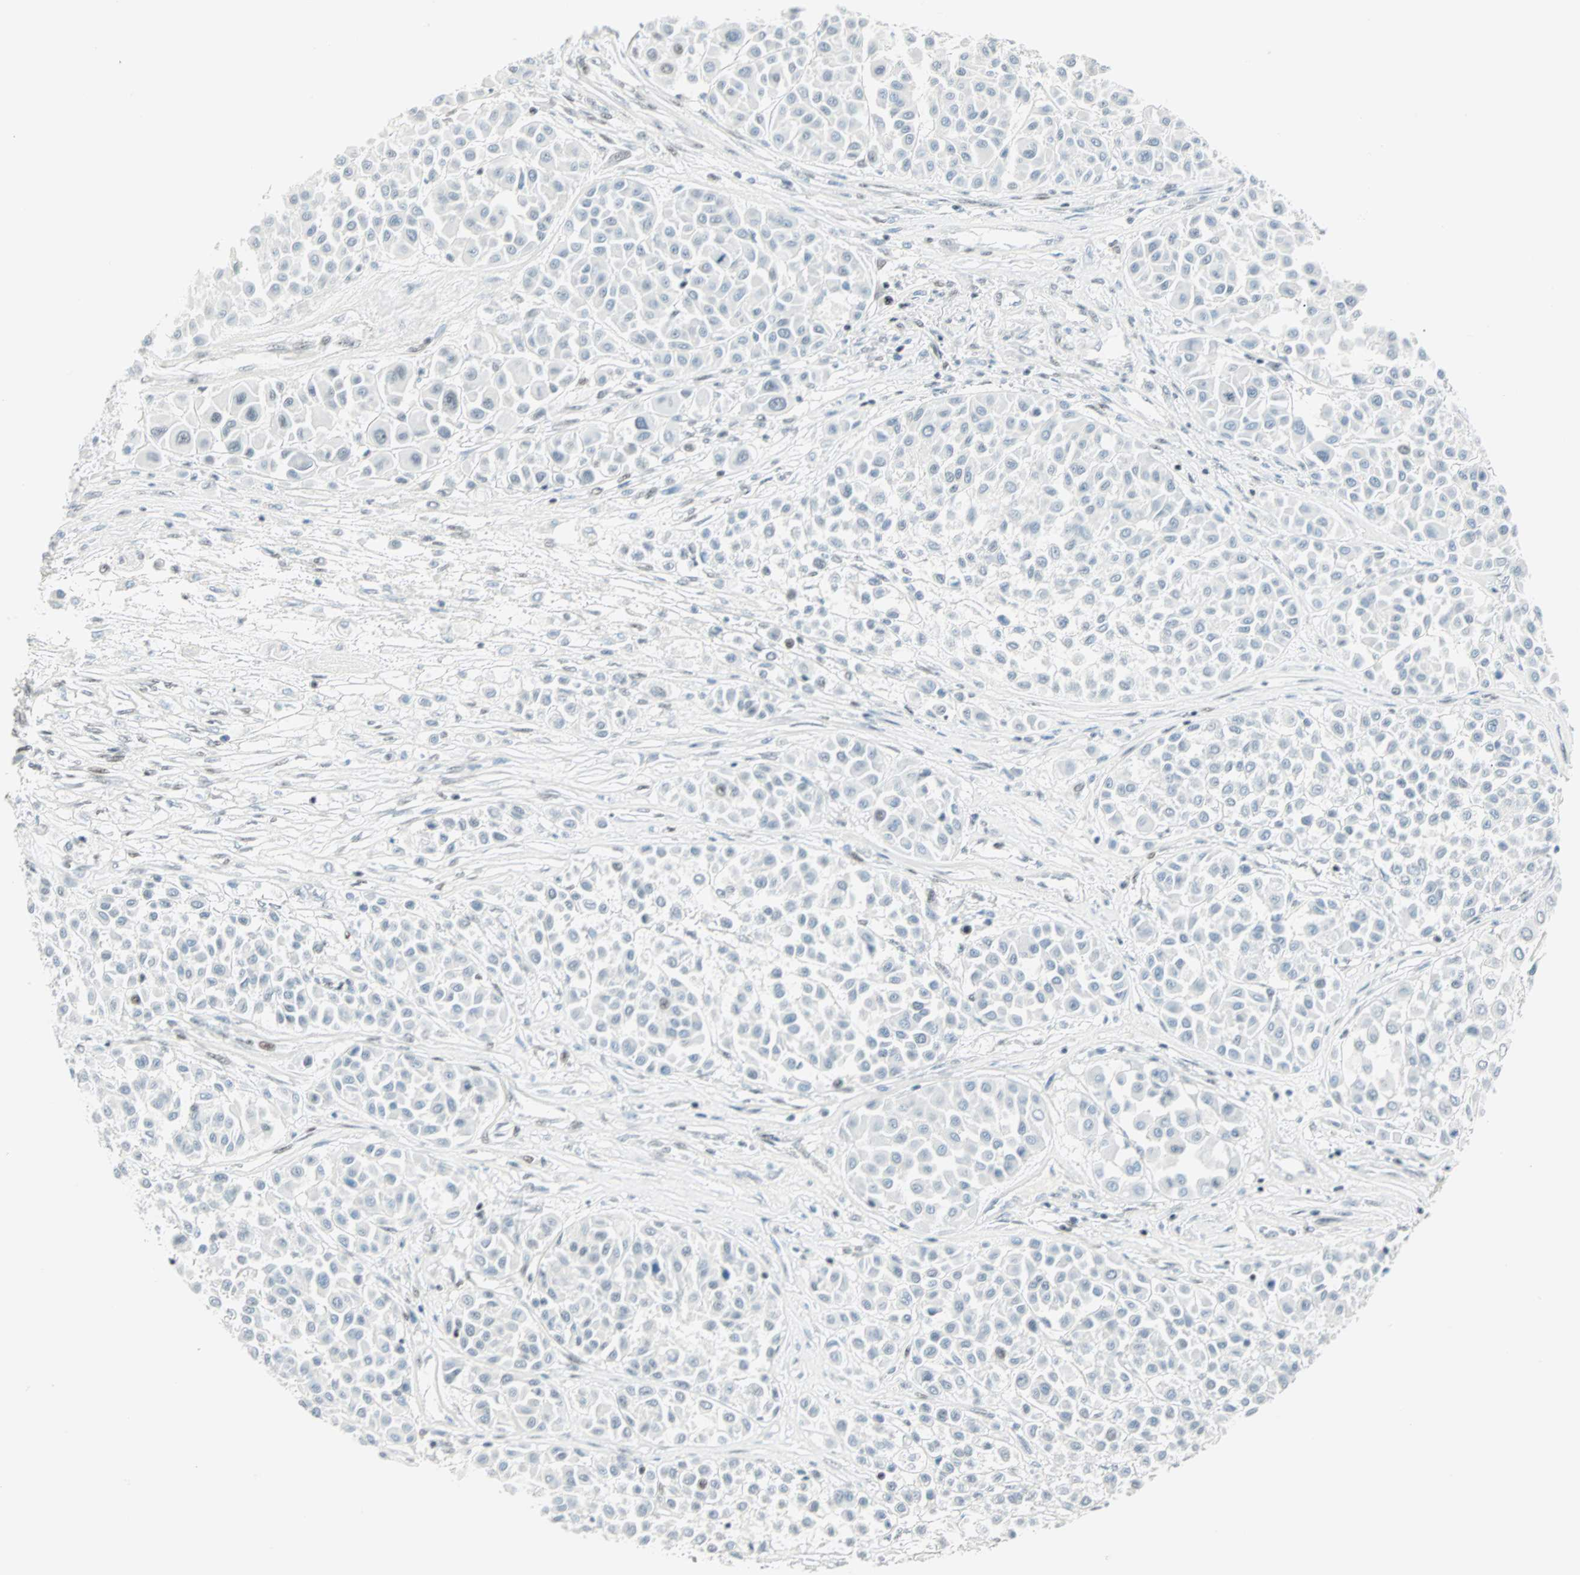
{"staining": {"intensity": "negative", "quantity": "none", "location": "none"}, "tissue": "melanoma", "cell_type": "Tumor cells", "image_type": "cancer", "snomed": [{"axis": "morphology", "description": "Malignant melanoma, Metastatic site"}, {"axis": "topography", "description": "Soft tissue"}], "caption": "An IHC micrograph of melanoma is shown. There is no staining in tumor cells of melanoma.", "gene": "PKNOX1", "patient": {"sex": "male", "age": 41}}